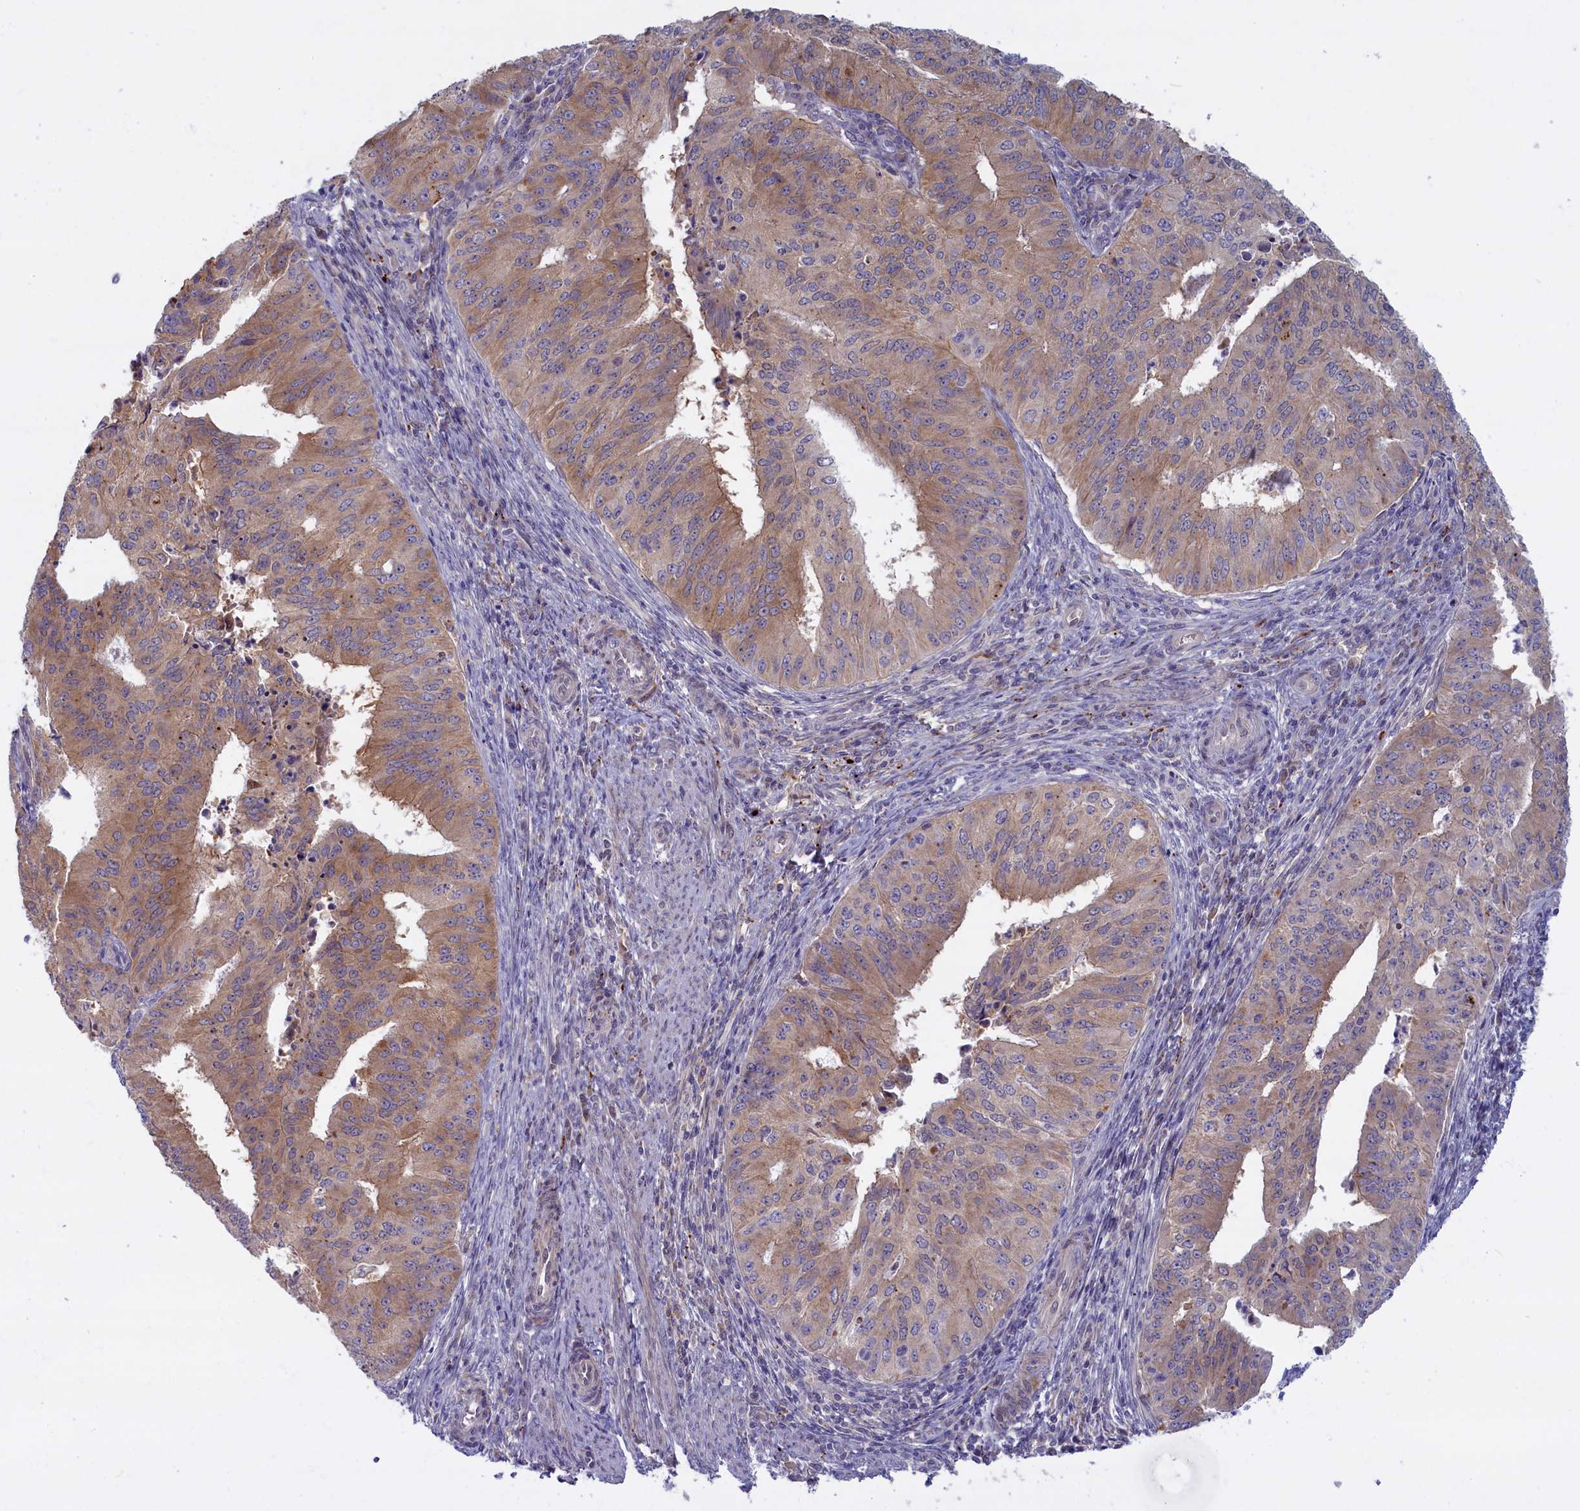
{"staining": {"intensity": "weak", "quantity": "25%-75%", "location": "cytoplasmic/membranous"}, "tissue": "endometrial cancer", "cell_type": "Tumor cells", "image_type": "cancer", "snomed": [{"axis": "morphology", "description": "Adenocarcinoma, NOS"}, {"axis": "topography", "description": "Endometrium"}], "caption": "The image reveals immunohistochemical staining of endometrial adenocarcinoma. There is weak cytoplasmic/membranous staining is appreciated in about 25%-75% of tumor cells. The staining was performed using DAB to visualize the protein expression in brown, while the nuclei were stained in blue with hematoxylin (Magnification: 20x).", "gene": "FCSK", "patient": {"sex": "female", "age": 50}}